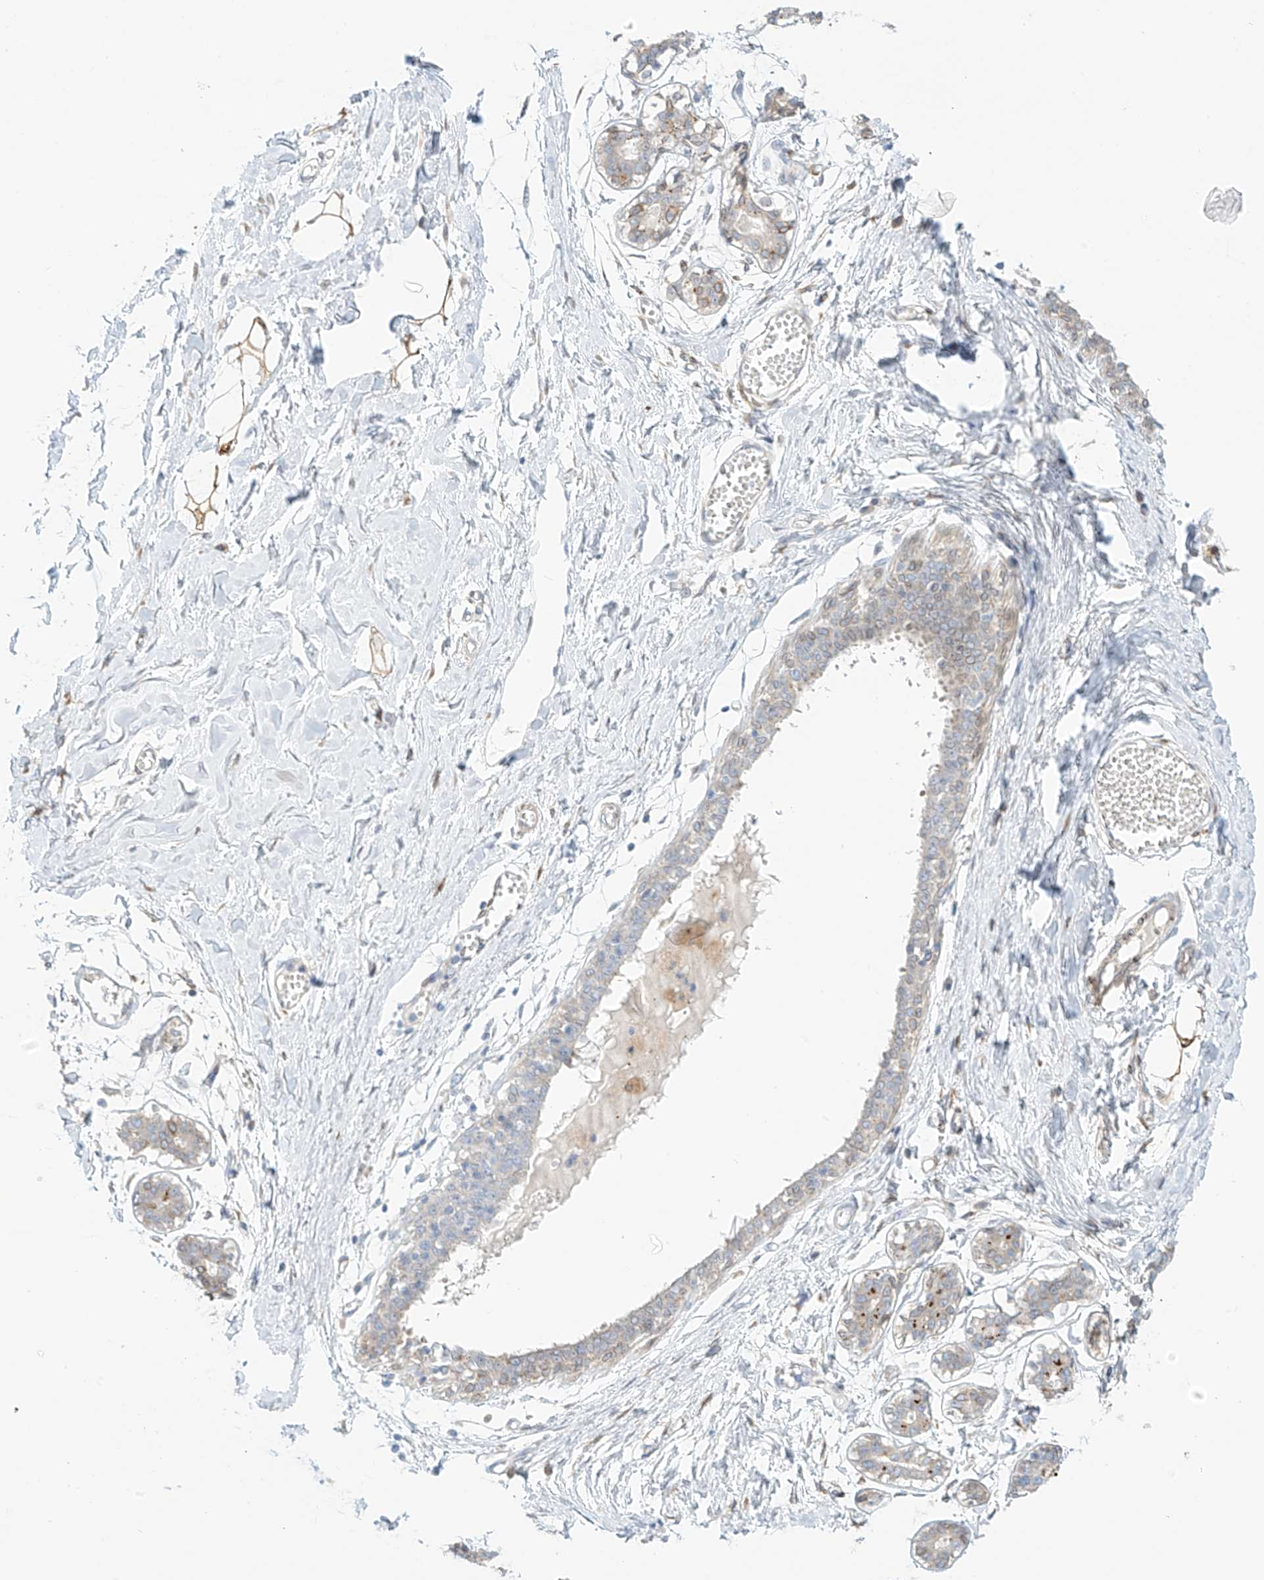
{"staining": {"intensity": "negative", "quantity": "none", "location": "none"}, "tissue": "breast", "cell_type": "Adipocytes", "image_type": "normal", "snomed": [{"axis": "morphology", "description": "Normal tissue, NOS"}, {"axis": "topography", "description": "Breast"}], "caption": "An IHC histopathology image of normal breast is shown. There is no staining in adipocytes of breast. (DAB immunohistochemistry (IHC), high magnification).", "gene": "PCYOX1", "patient": {"sex": "female", "age": 27}}